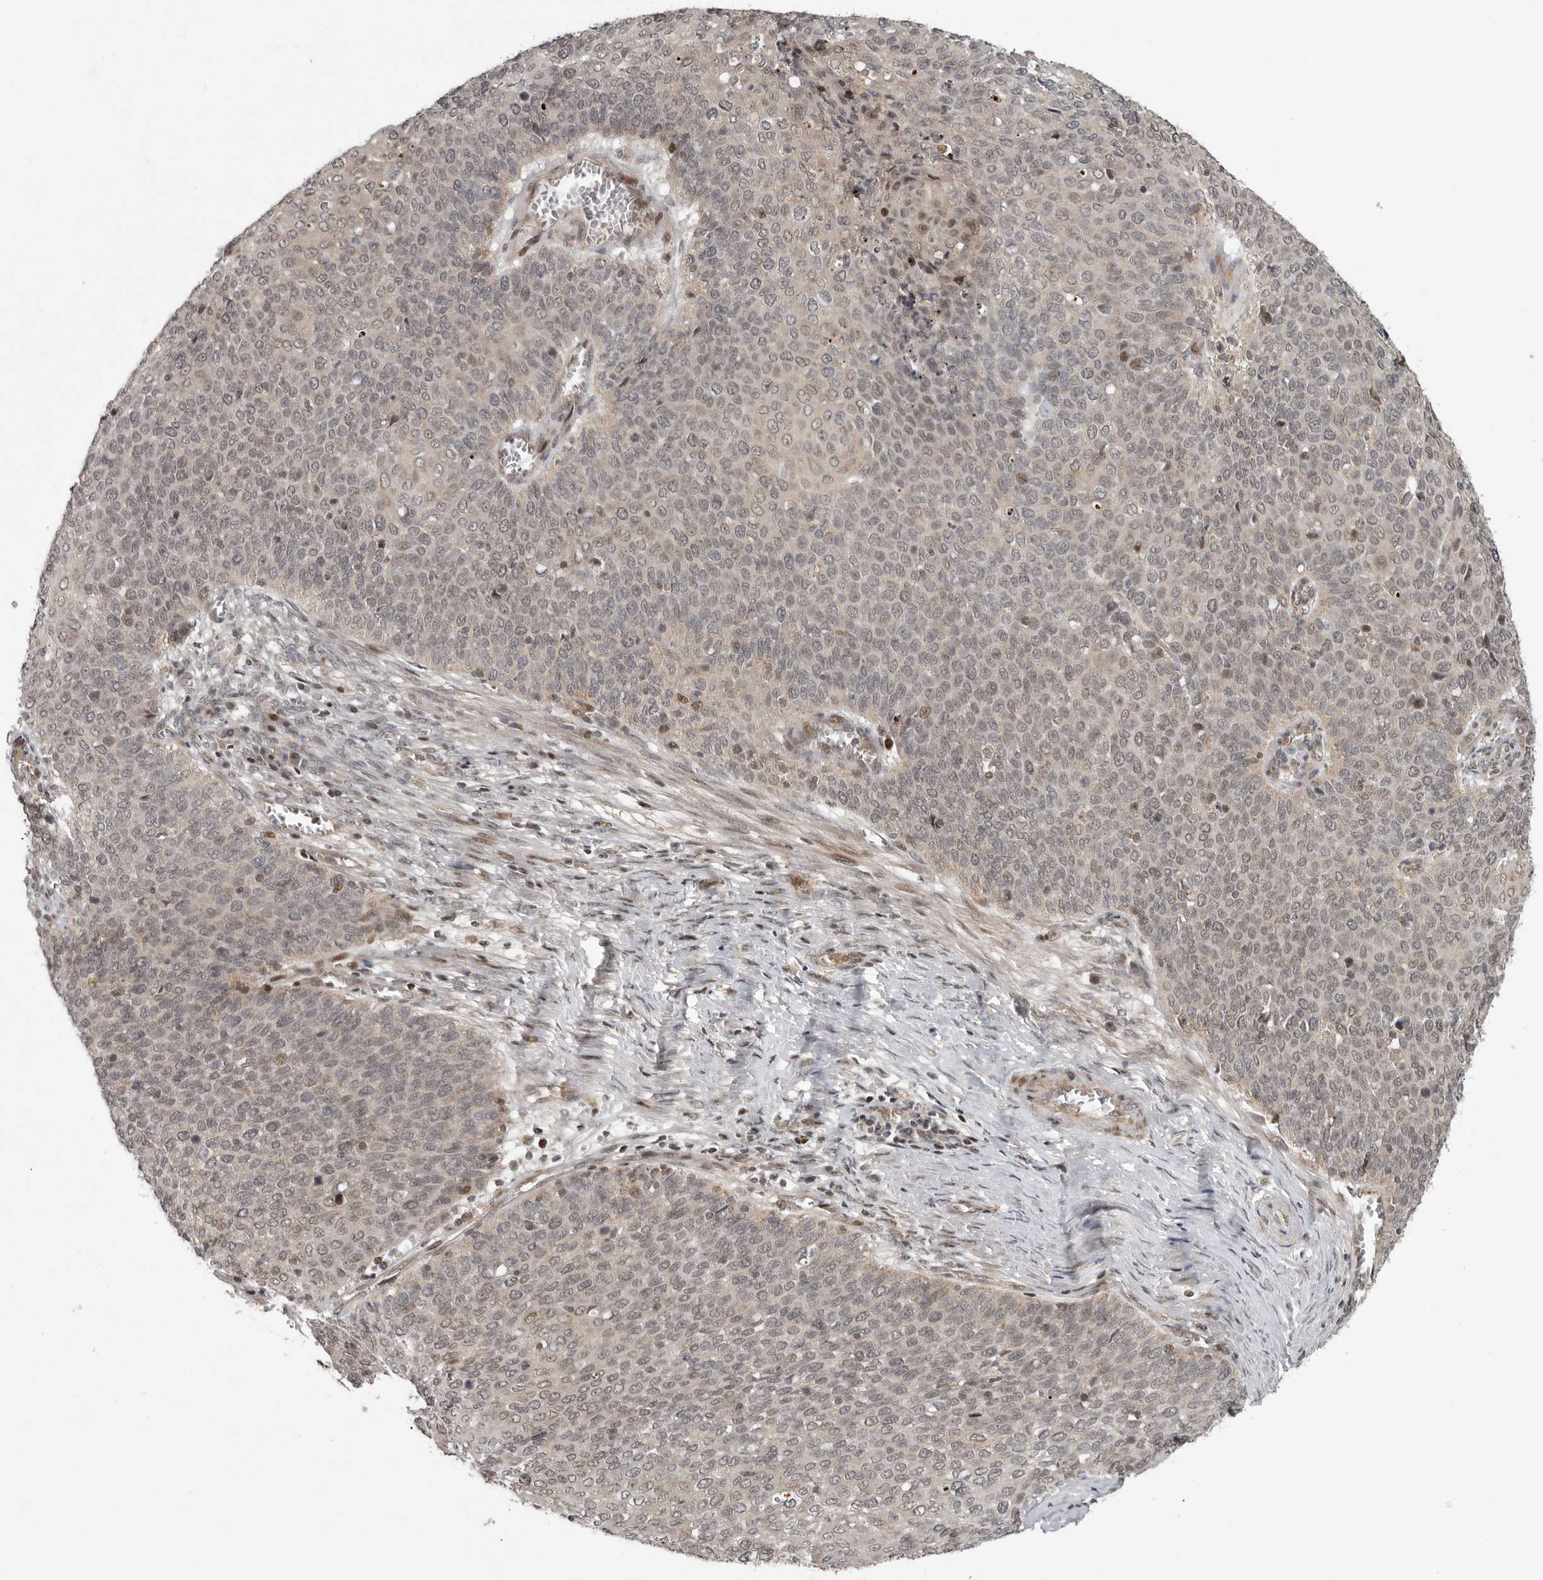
{"staining": {"intensity": "weak", "quantity": "25%-75%", "location": "nuclear"}, "tissue": "cervical cancer", "cell_type": "Tumor cells", "image_type": "cancer", "snomed": [{"axis": "morphology", "description": "Squamous cell carcinoma, NOS"}, {"axis": "topography", "description": "Cervix"}], "caption": "Weak nuclear staining is identified in about 25%-75% of tumor cells in cervical cancer. The protein of interest is shown in brown color, while the nuclei are stained blue.", "gene": "RABIF", "patient": {"sex": "female", "age": 39}}